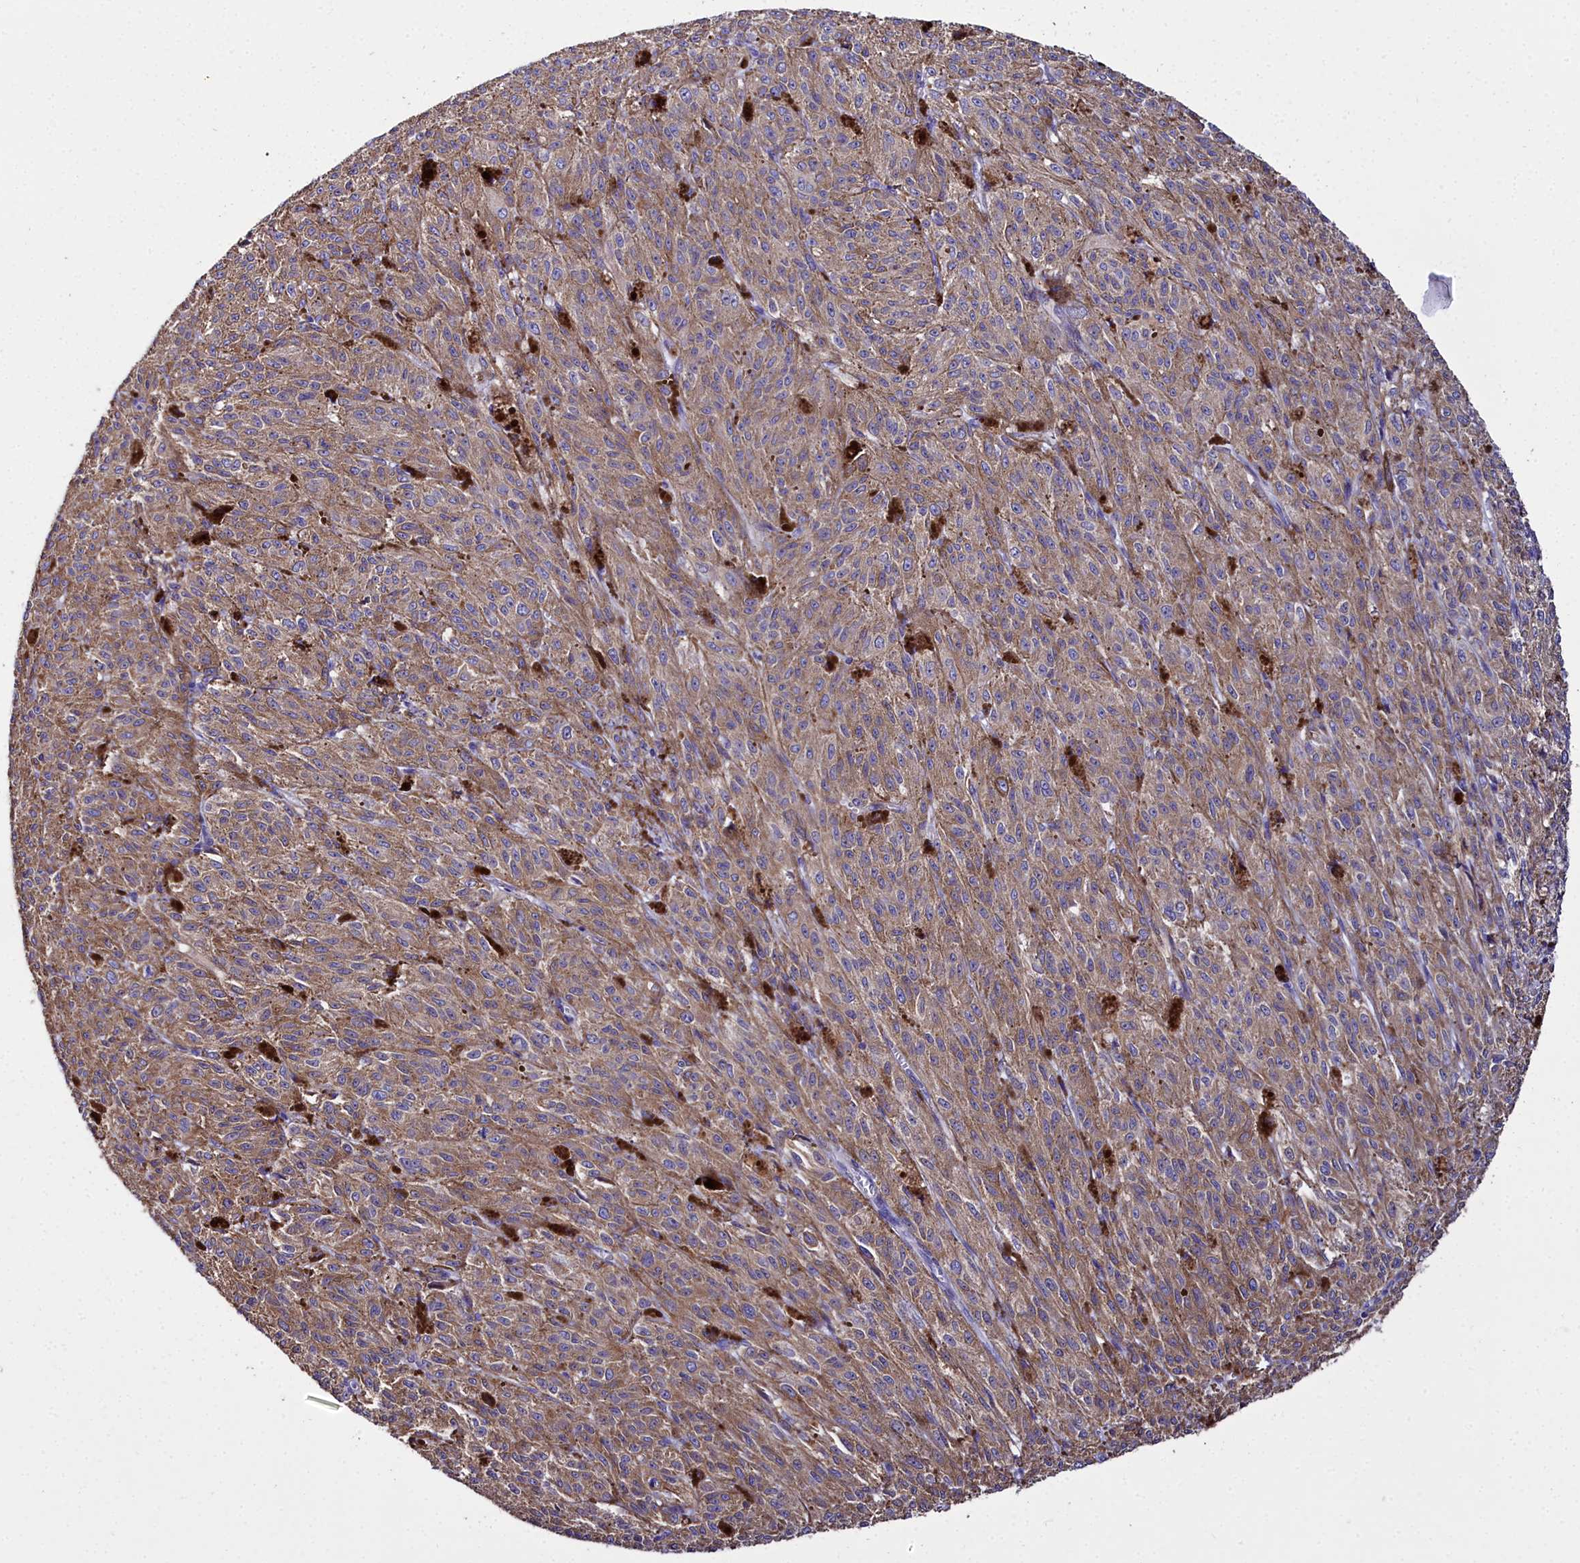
{"staining": {"intensity": "moderate", "quantity": ">75%", "location": "cytoplasmic/membranous"}, "tissue": "melanoma", "cell_type": "Tumor cells", "image_type": "cancer", "snomed": [{"axis": "morphology", "description": "Malignant melanoma, NOS"}, {"axis": "topography", "description": "Skin"}], "caption": "The photomicrograph displays staining of malignant melanoma, revealing moderate cytoplasmic/membranous protein staining (brown color) within tumor cells.", "gene": "TXNDC5", "patient": {"sex": "female", "age": 52}}